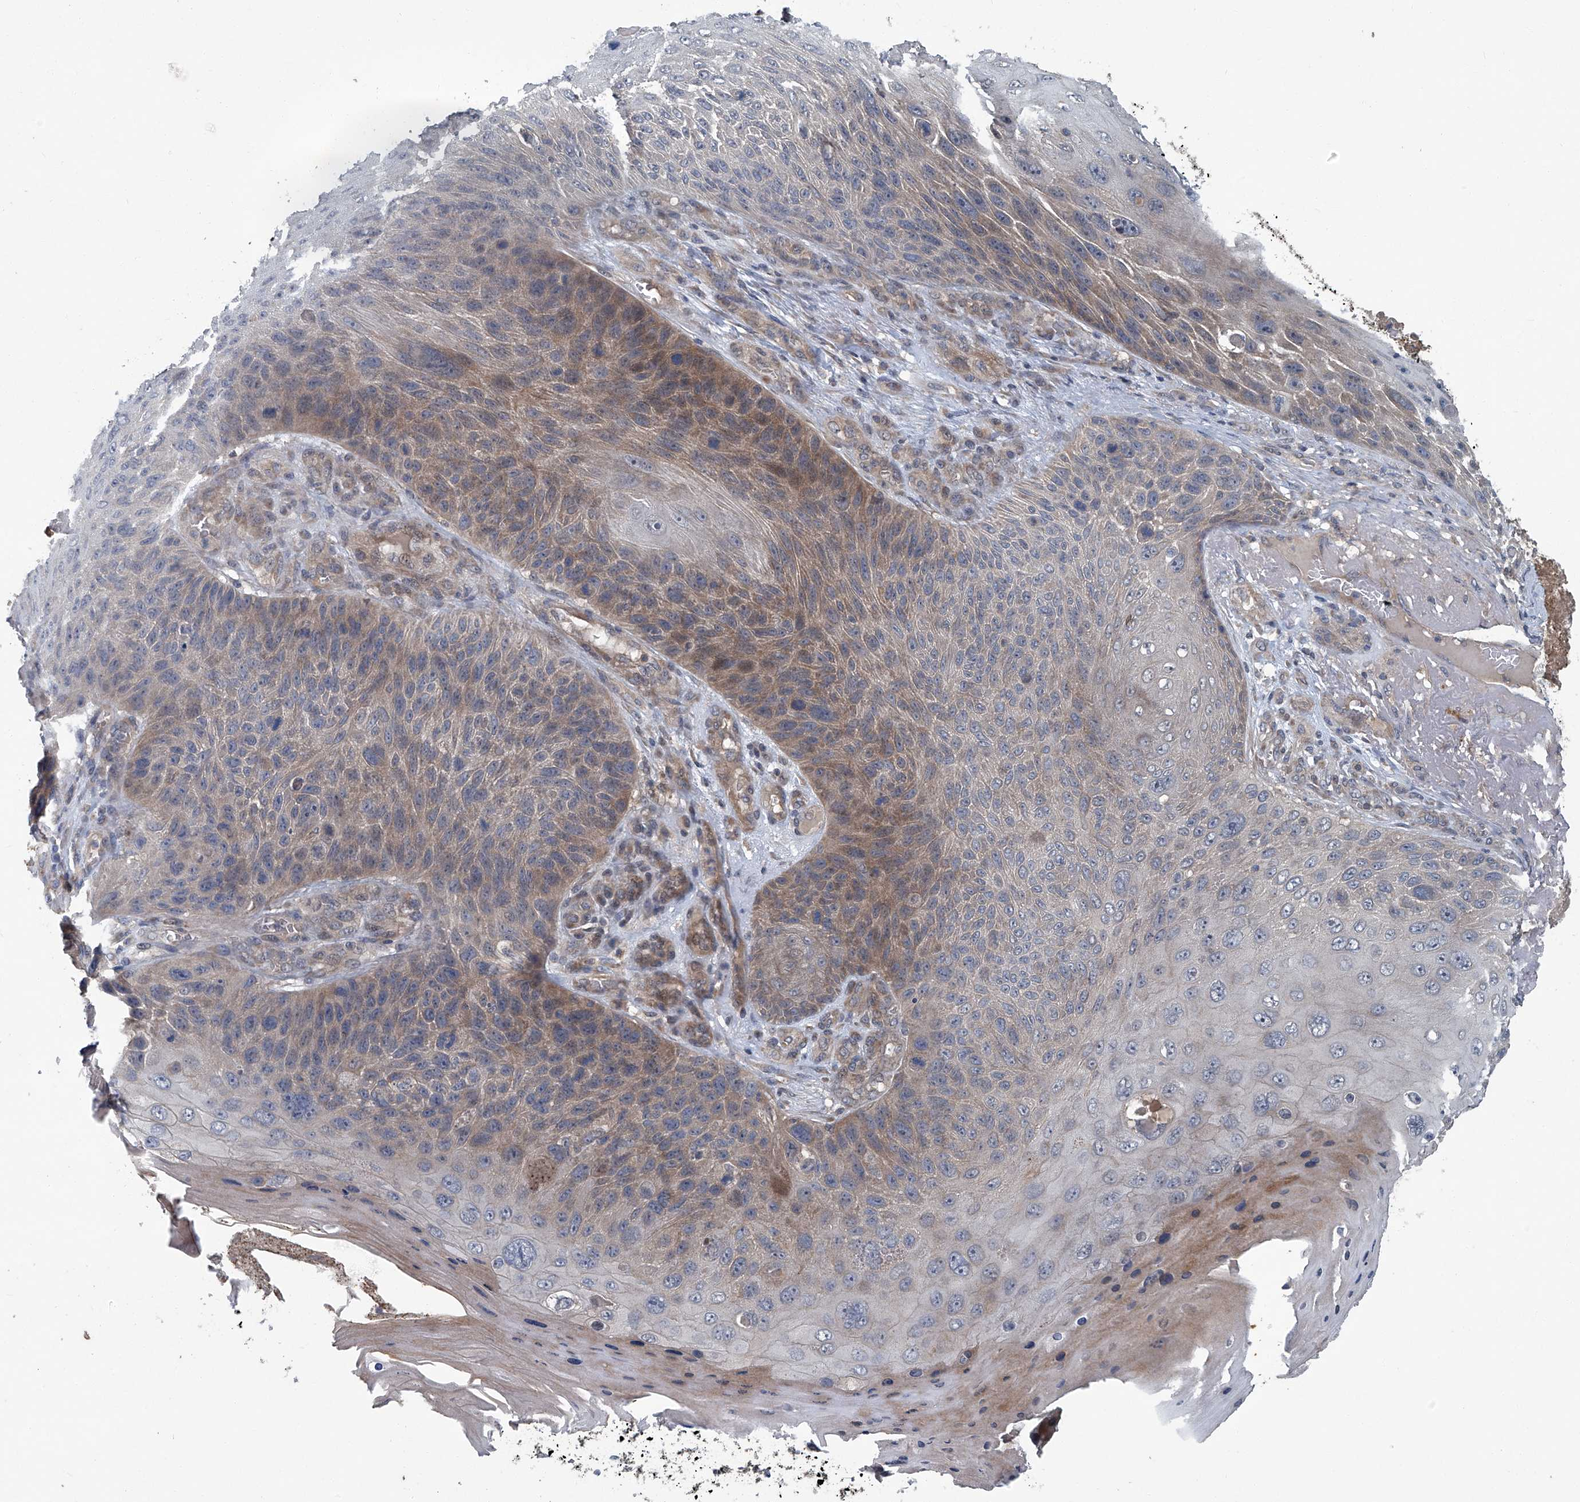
{"staining": {"intensity": "moderate", "quantity": "<25%", "location": "cytoplasmic/membranous"}, "tissue": "skin cancer", "cell_type": "Tumor cells", "image_type": "cancer", "snomed": [{"axis": "morphology", "description": "Squamous cell carcinoma, NOS"}, {"axis": "topography", "description": "Skin"}], "caption": "This histopathology image reveals skin cancer stained with IHC to label a protein in brown. The cytoplasmic/membranous of tumor cells show moderate positivity for the protein. Nuclei are counter-stained blue.", "gene": "ANKRD34A", "patient": {"sex": "female", "age": 88}}